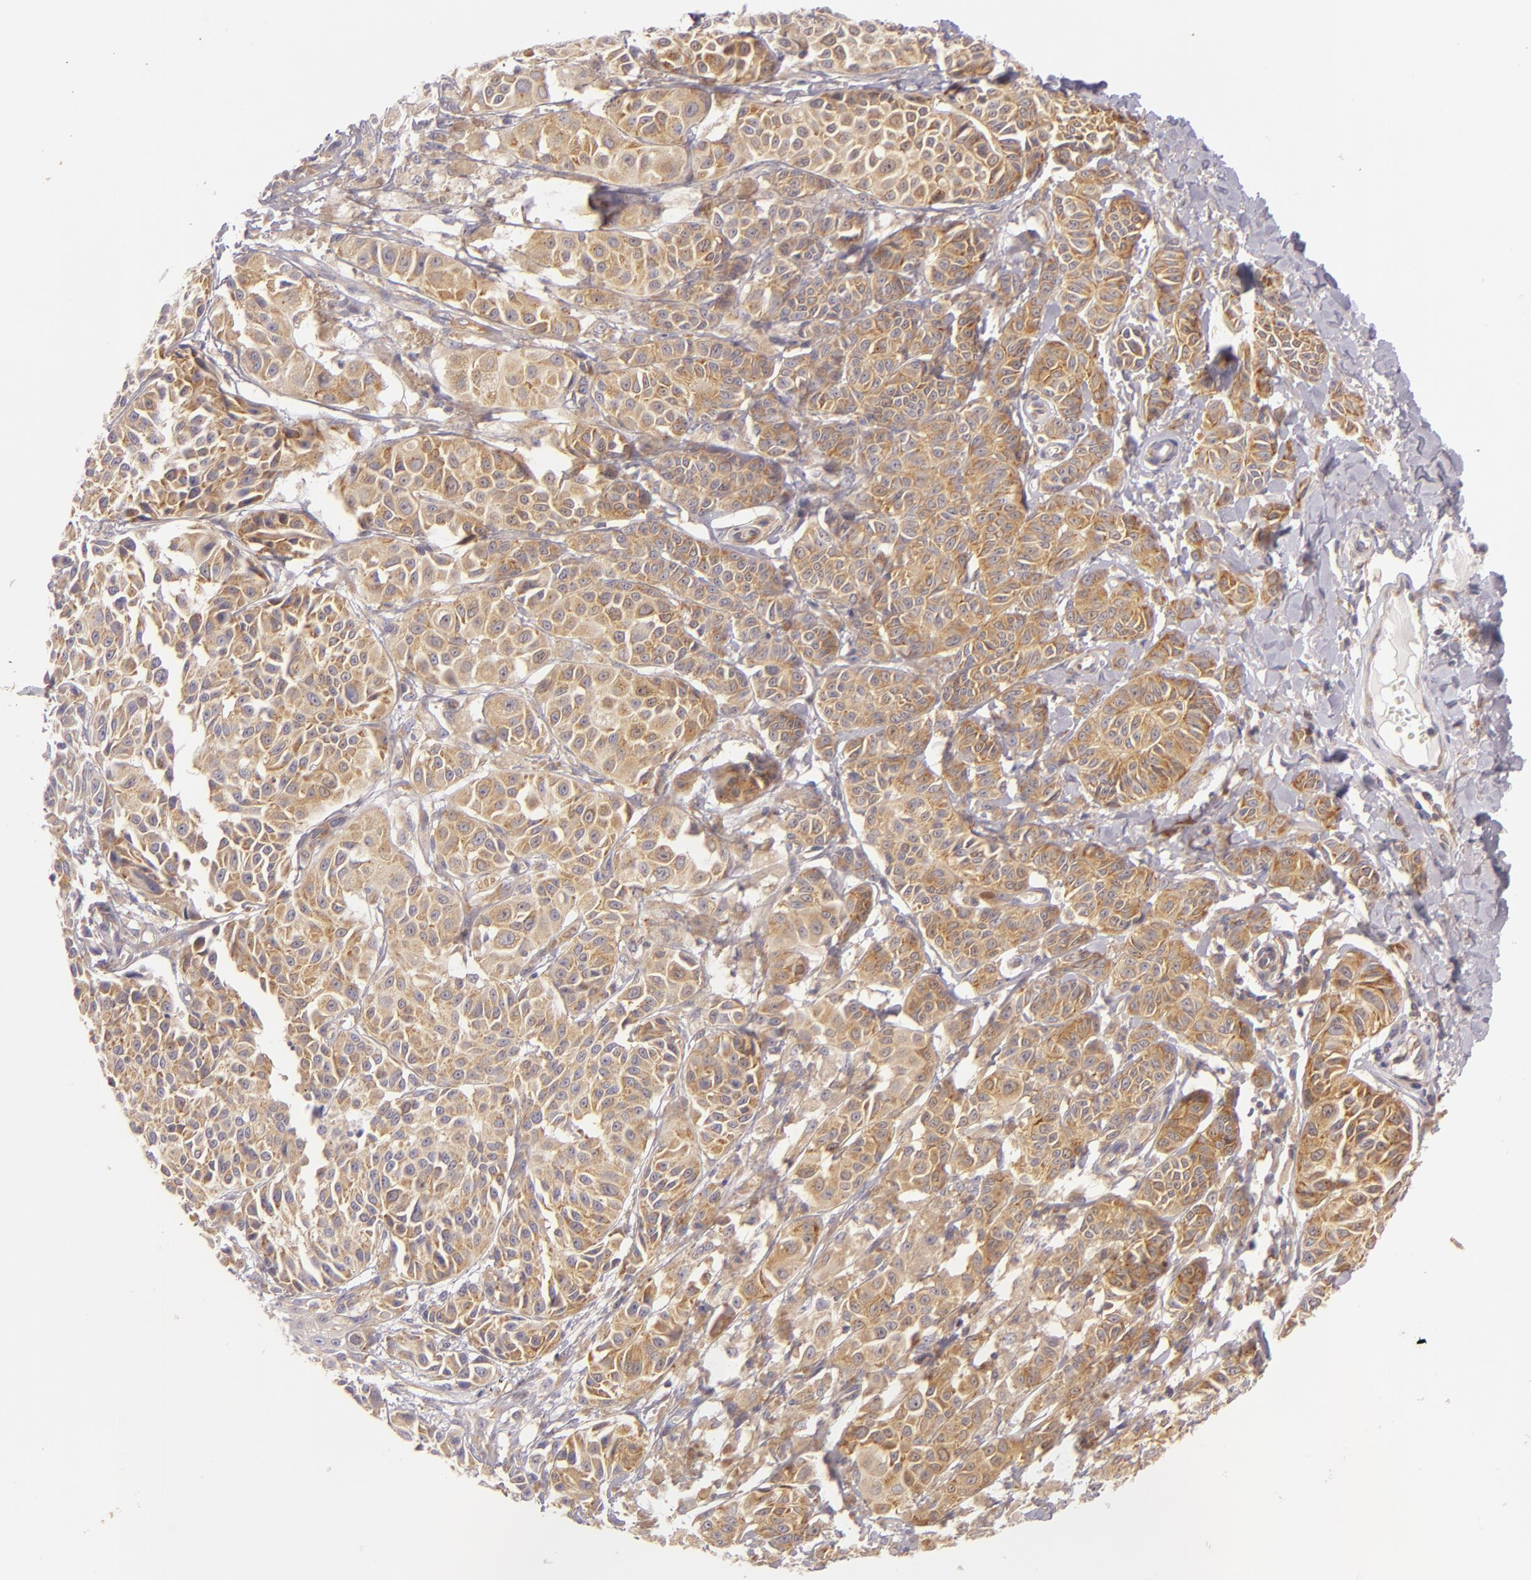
{"staining": {"intensity": "moderate", "quantity": "25%-75%", "location": "cytoplasmic/membranous"}, "tissue": "melanoma", "cell_type": "Tumor cells", "image_type": "cancer", "snomed": [{"axis": "morphology", "description": "Malignant melanoma, NOS"}, {"axis": "topography", "description": "Skin"}], "caption": "This image reveals IHC staining of melanoma, with medium moderate cytoplasmic/membranous expression in about 25%-75% of tumor cells.", "gene": "UPF3B", "patient": {"sex": "male", "age": 76}}